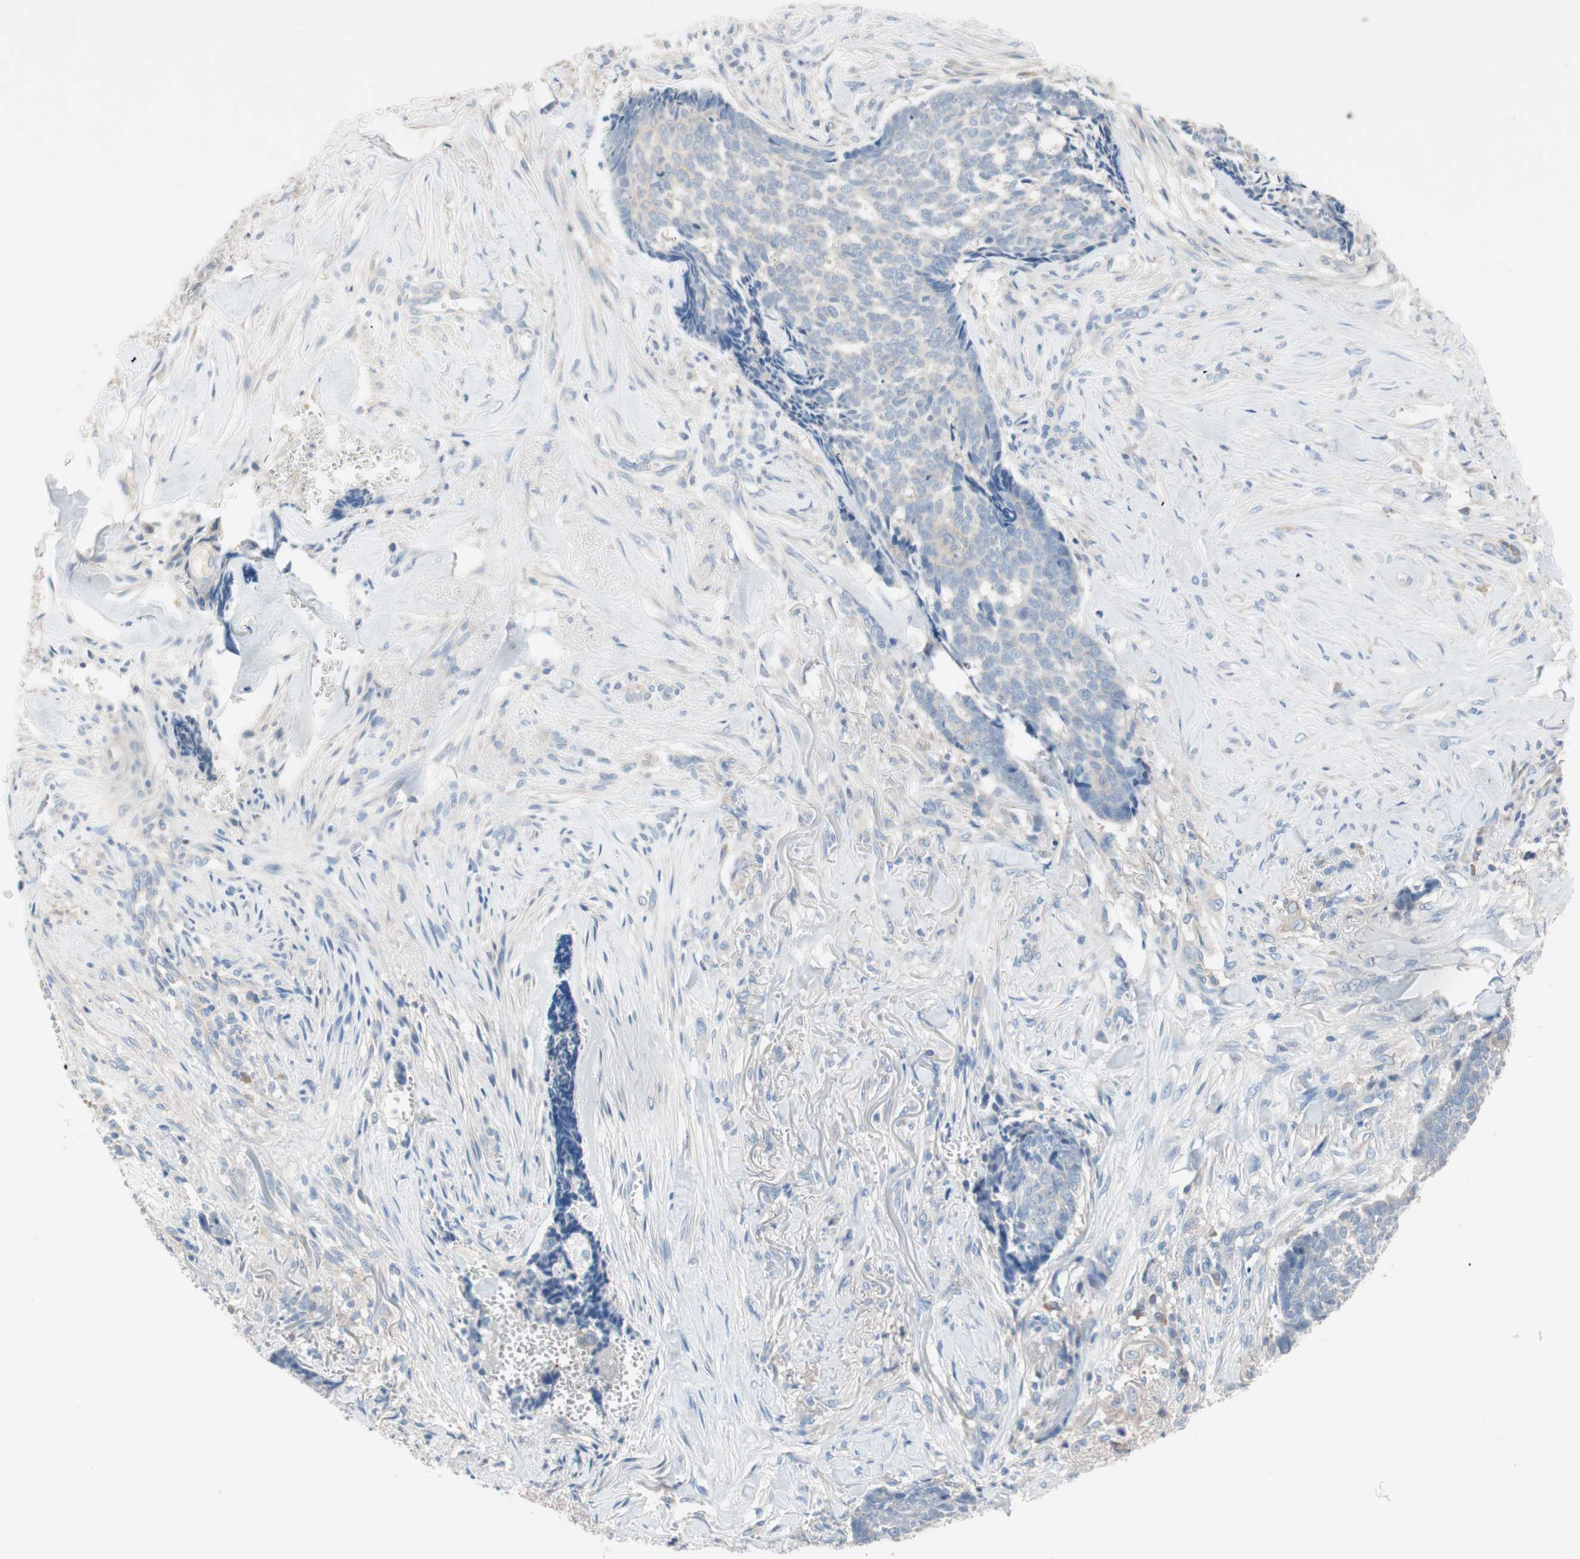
{"staining": {"intensity": "negative", "quantity": "none", "location": "none"}, "tissue": "skin cancer", "cell_type": "Tumor cells", "image_type": "cancer", "snomed": [{"axis": "morphology", "description": "Basal cell carcinoma"}, {"axis": "topography", "description": "Skin"}], "caption": "Protein analysis of skin cancer (basal cell carcinoma) displays no significant staining in tumor cells.", "gene": "GLUL", "patient": {"sex": "male", "age": 84}}